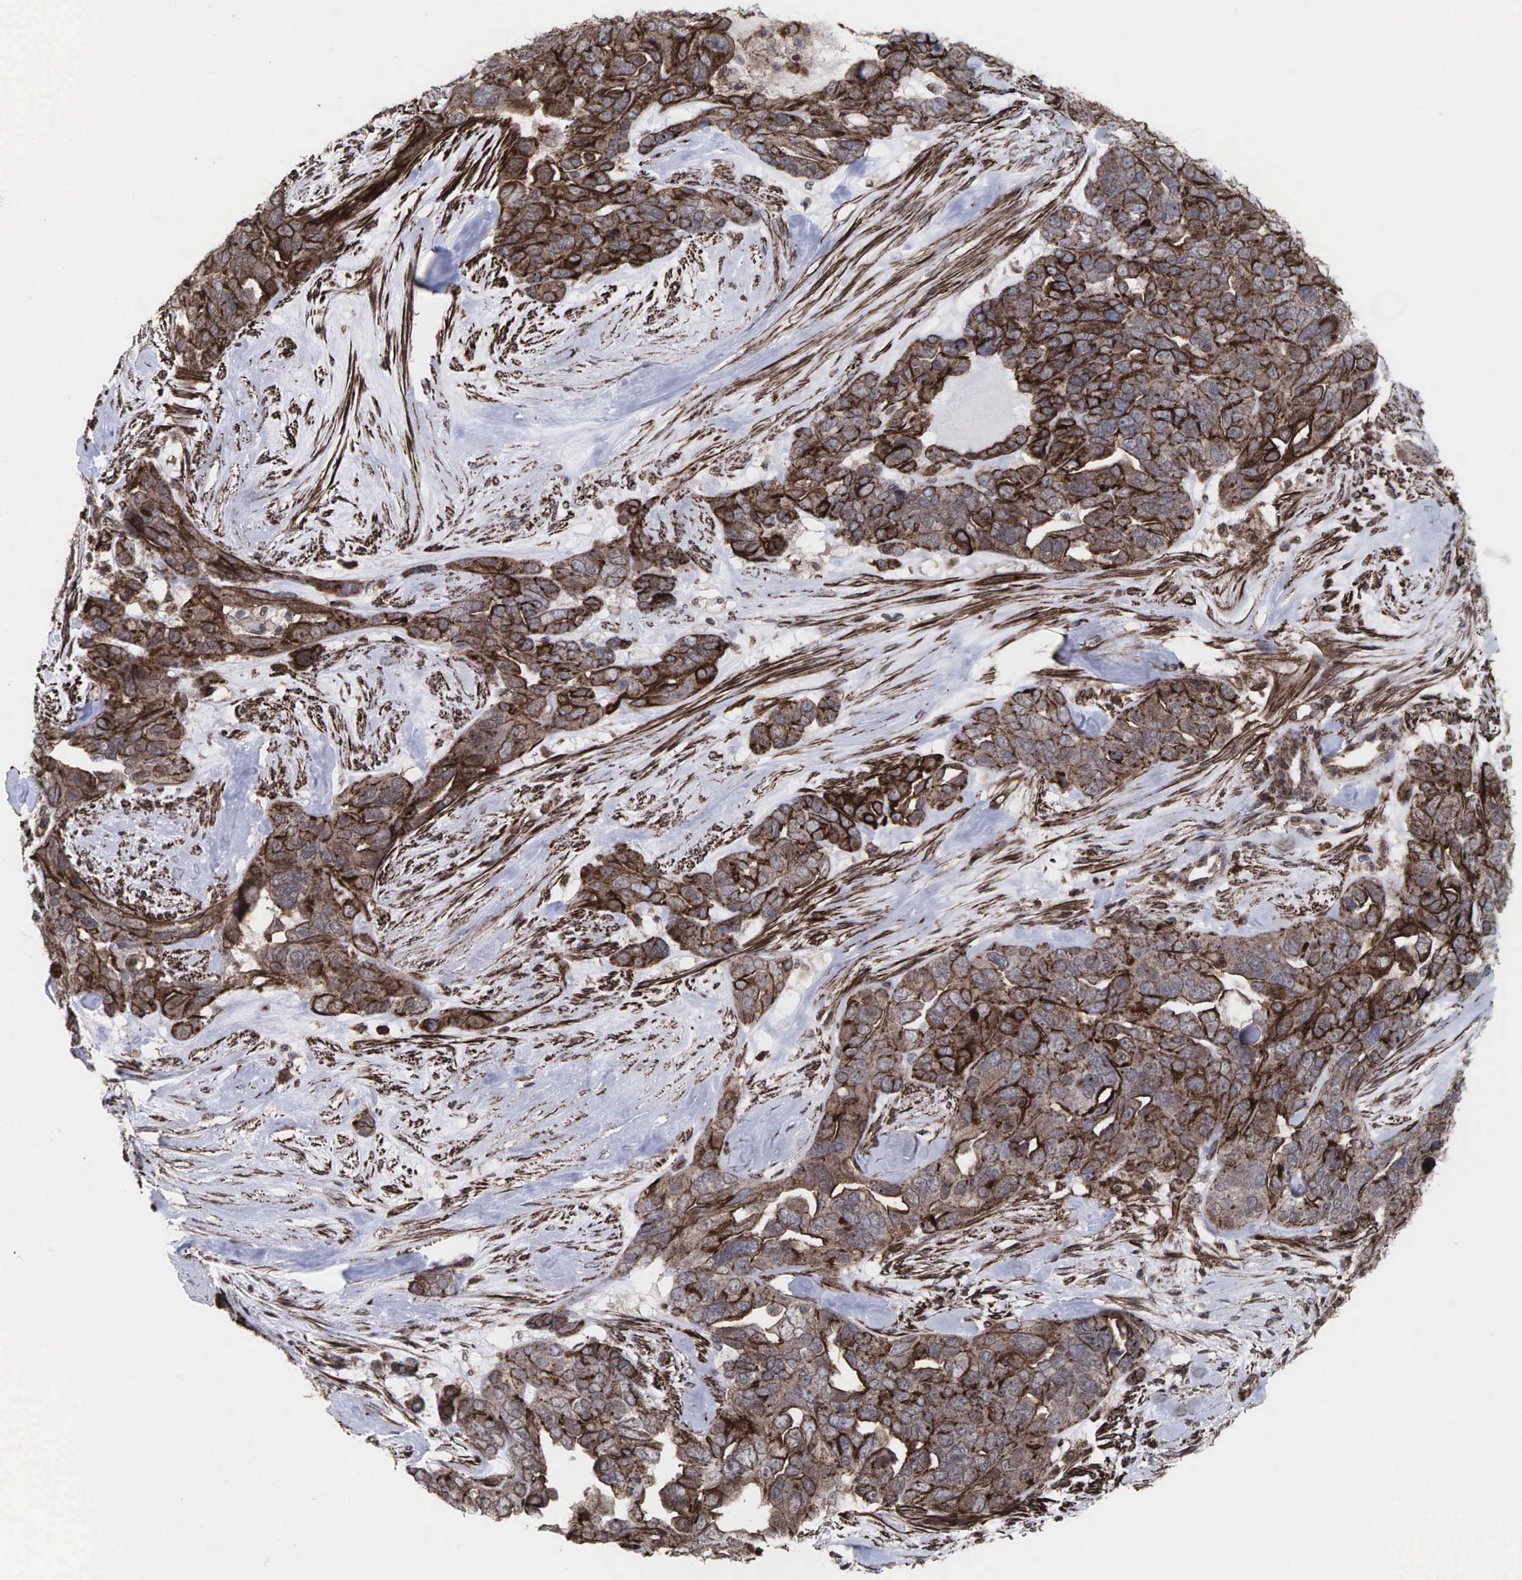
{"staining": {"intensity": "weak", "quantity": ">75%", "location": "cytoplasmic/membranous"}, "tissue": "ovarian cancer", "cell_type": "Tumor cells", "image_type": "cancer", "snomed": [{"axis": "morphology", "description": "Cystadenocarcinoma, serous, NOS"}, {"axis": "topography", "description": "Ovary"}], "caption": "High-power microscopy captured an immunohistochemistry (IHC) micrograph of ovarian serous cystadenocarcinoma, revealing weak cytoplasmic/membranous positivity in approximately >75% of tumor cells.", "gene": "GPRASP1", "patient": {"sex": "female", "age": 63}}